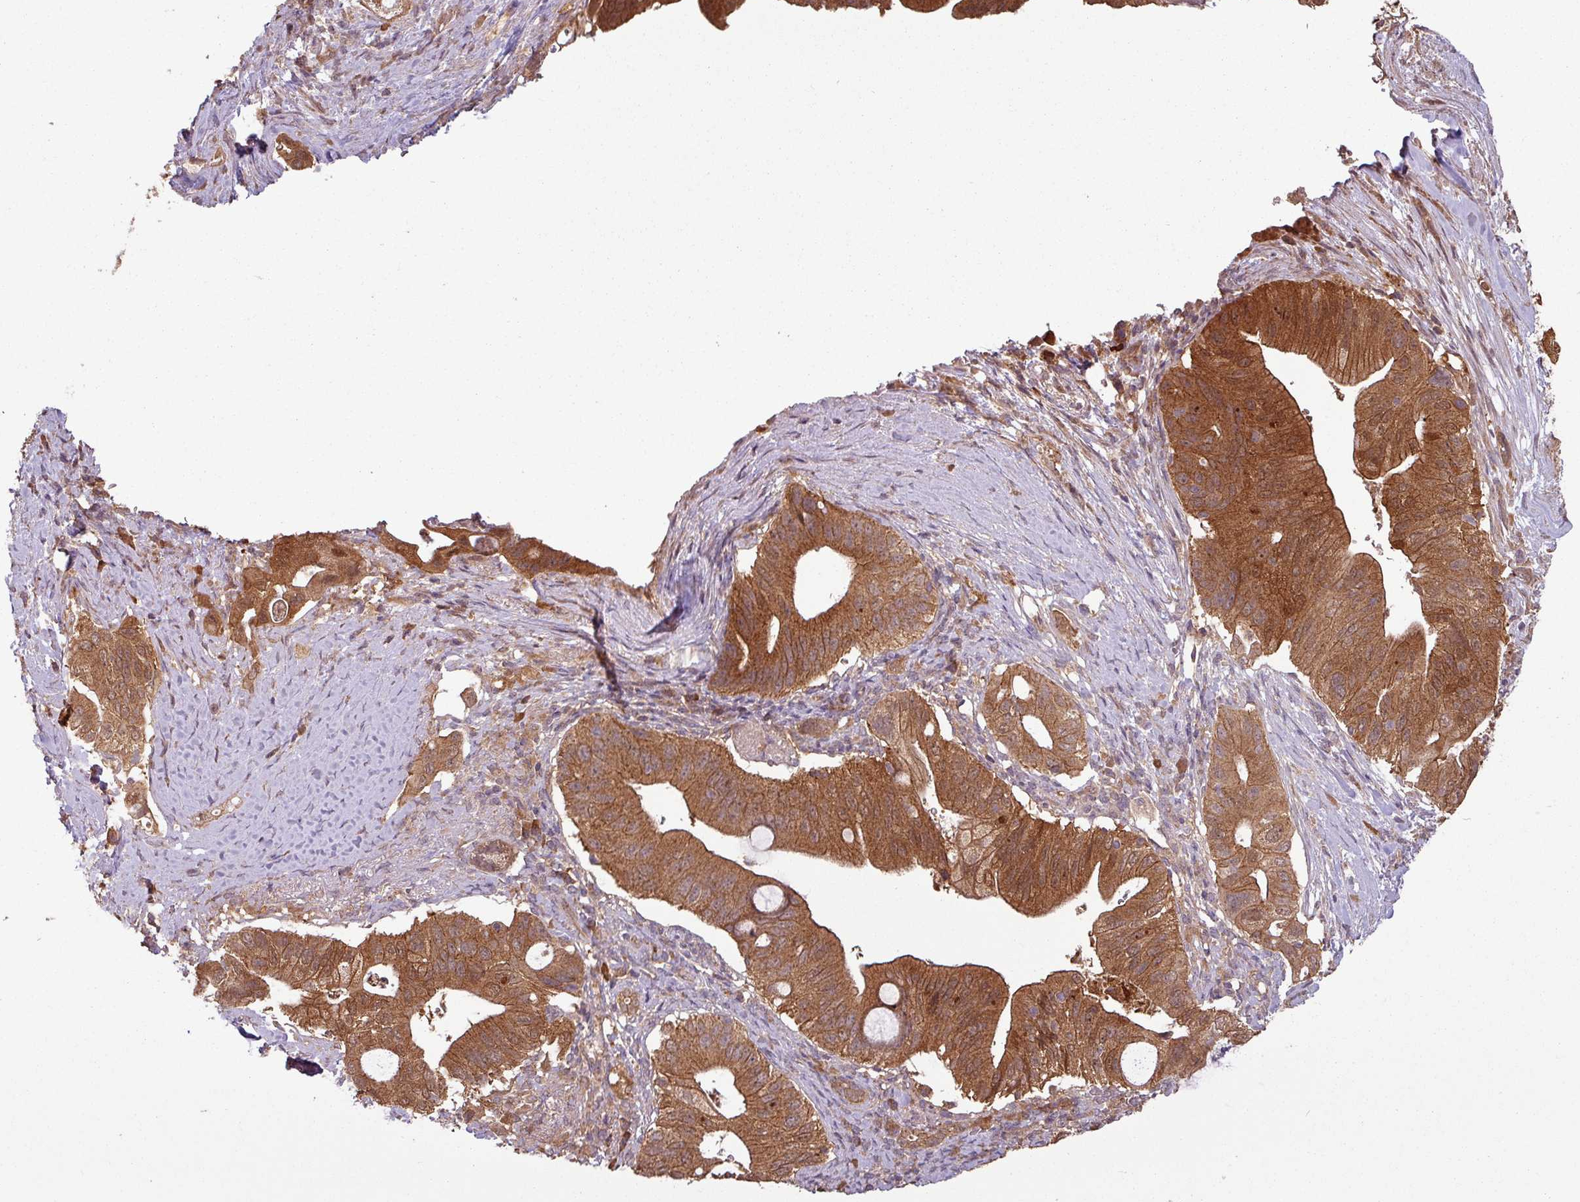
{"staining": {"intensity": "moderate", "quantity": ">75%", "location": "cytoplasmic/membranous"}, "tissue": "pancreatic cancer", "cell_type": "Tumor cells", "image_type": "cancer", "snomed": [{"axis": "morphology", "description": "Adenocarcinoma, NOS"}, {"axis": "topography", "description": "Pancreas"}], "caption": "Tumor cells exhibit medium levels of moderate cytoplasmic/membranous expression in about >75% of cells in human pancreatic cancer (adenocarcinoma). (DAB IHC with brightfield microscopy, high magnification).", "gene": "NT5C3A", "patient": {"sex": "female", "age": 72}}